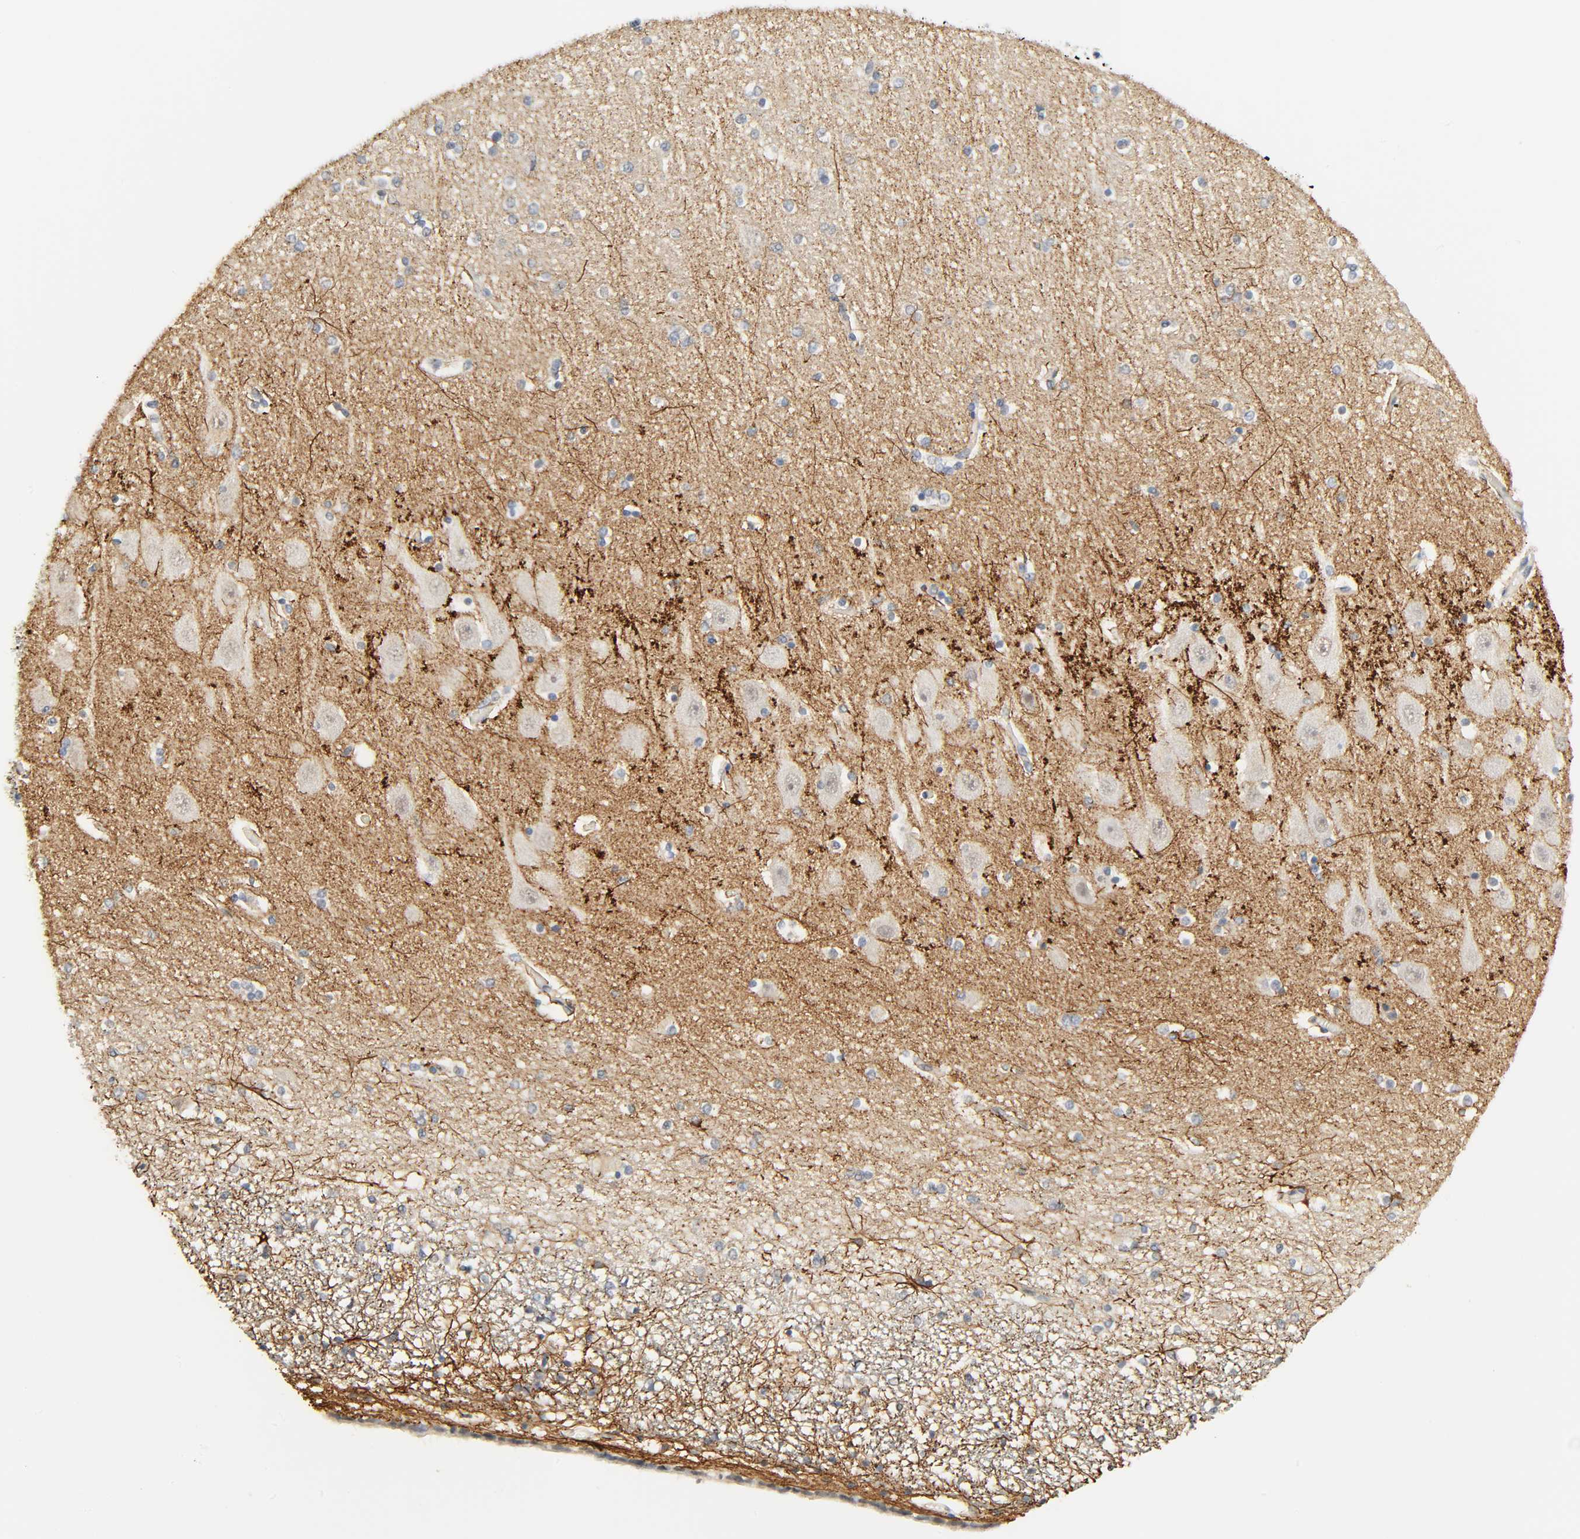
{"staining": {"intensity": "strong", "quantity": "<25%", "location": "cytoplasmic/membranous"}, "tissue": "hippocampus", "cell_type": "Glial cells", "image_type": "normal", "snomed": [{"axis": "morphology", "description": "Normal tissue, NOS"}, {"axis": "topography", "description": "Hippocampus"}], "caption": "Hippocampus stained with IHC exhibits strong cytoplasmic/membranous positivity in approximately <25% of glial cells. (DAB (3,3'-diaminobenzidine) IHC with brightfield microscopy, high magnification).", "gene": "ACSS2", "patient": {"sex": "female", "age": 54}}